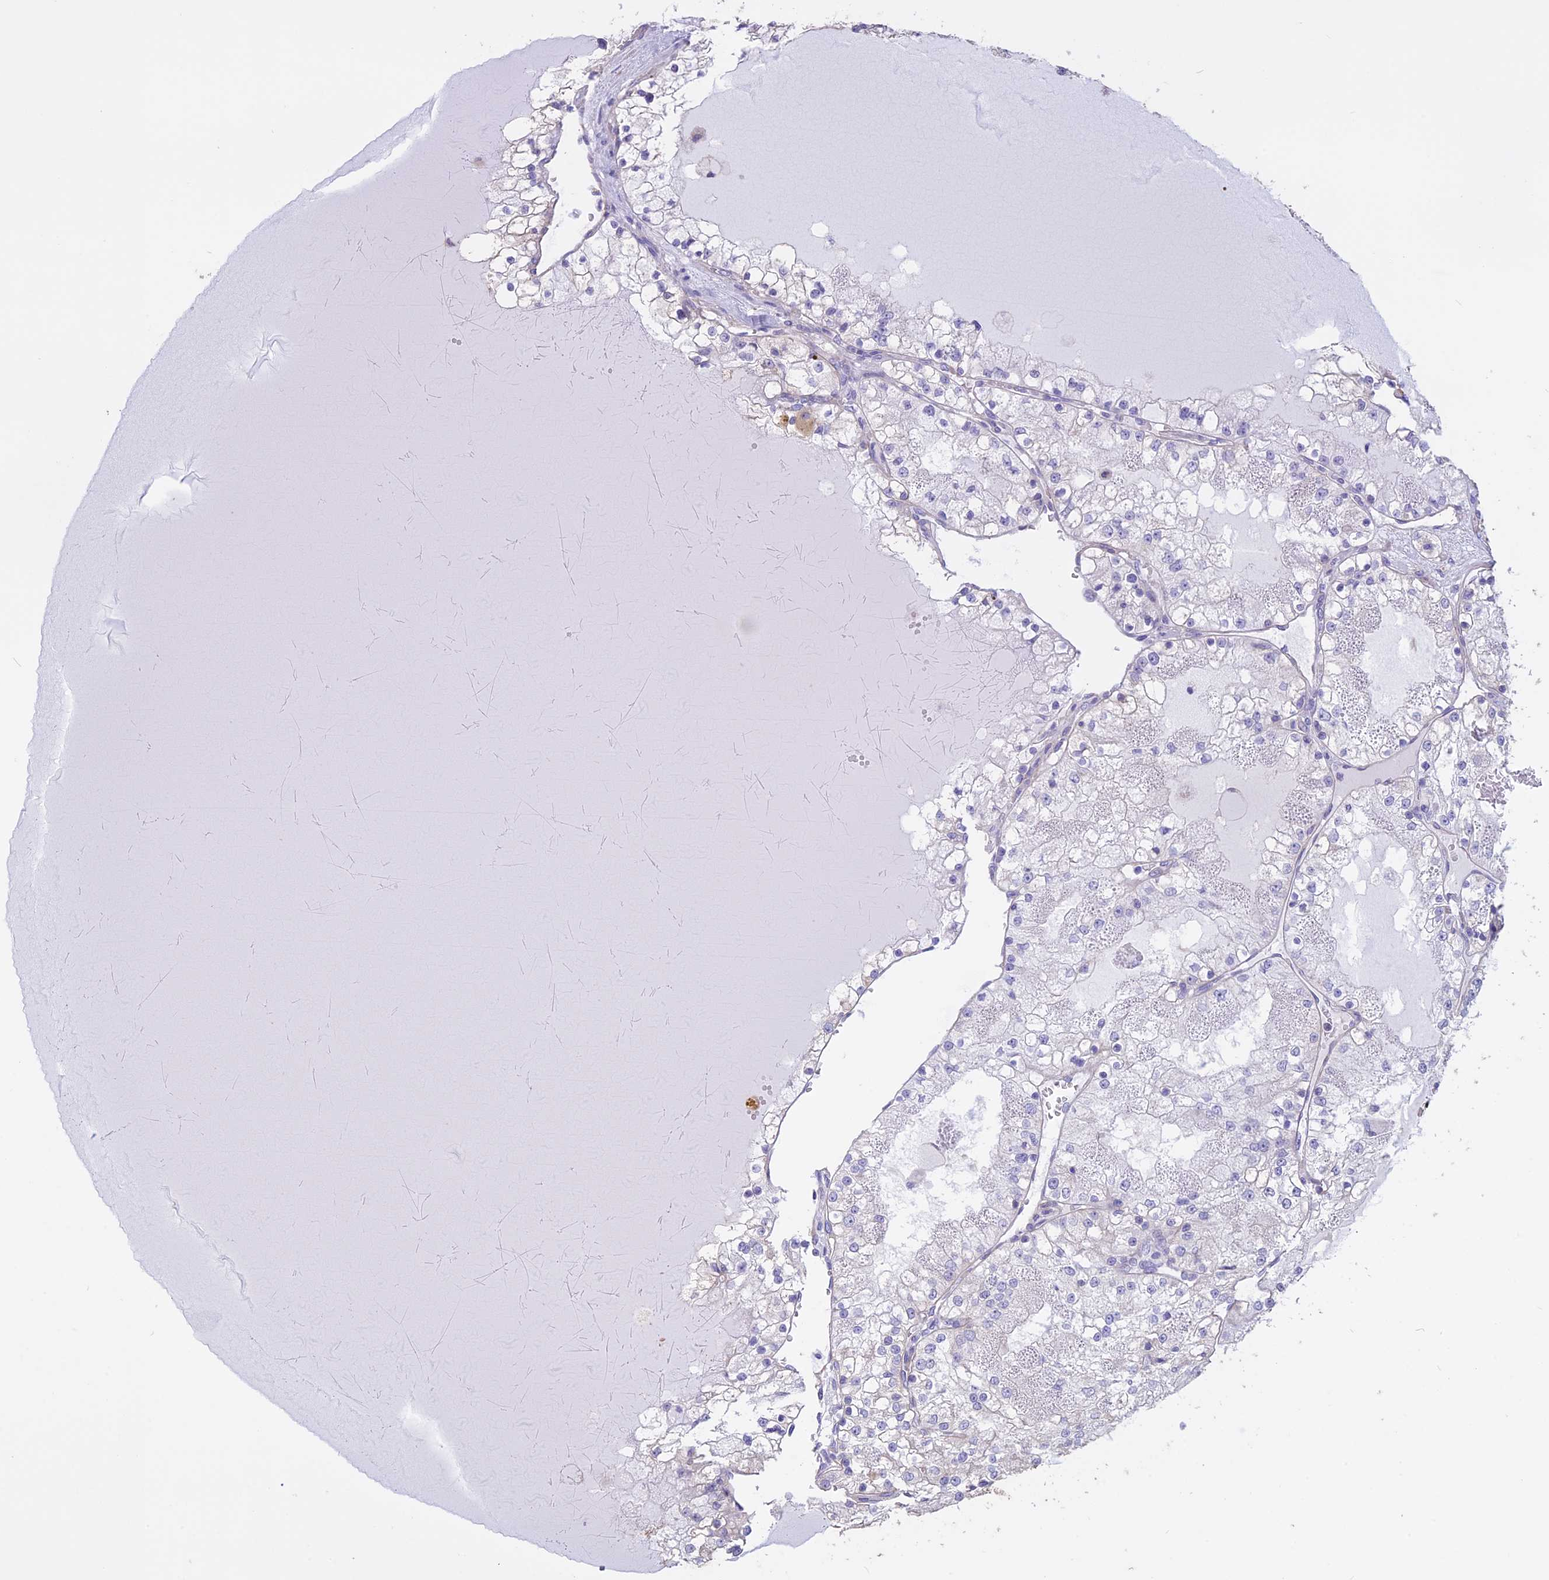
{"staining": {"intensity": "negative", "quantity": "none", "location": "none"}, "tissue": "renal cancer", "cell_type": "Tumor cells", "image_type": "cancer", "snomed": [{"axis": "morphology", "description": "Normal tissue, NOS"}, {"axis": "morphology", "description": "Adenocarcinoma, NOS"}, {"axis": "topography", "description": "Kidney"}], "caption": "The immunohistochemistry (IHC) image has no significant expression in tumor cells of renal cancer (adenocarcinoma) tissue. The staining is performed using DAB brown chromogen with nuclei counter-stained in using hematoxylin.", "gene": "CCDC148", "patient": {"sex": "male", "age": 68}}